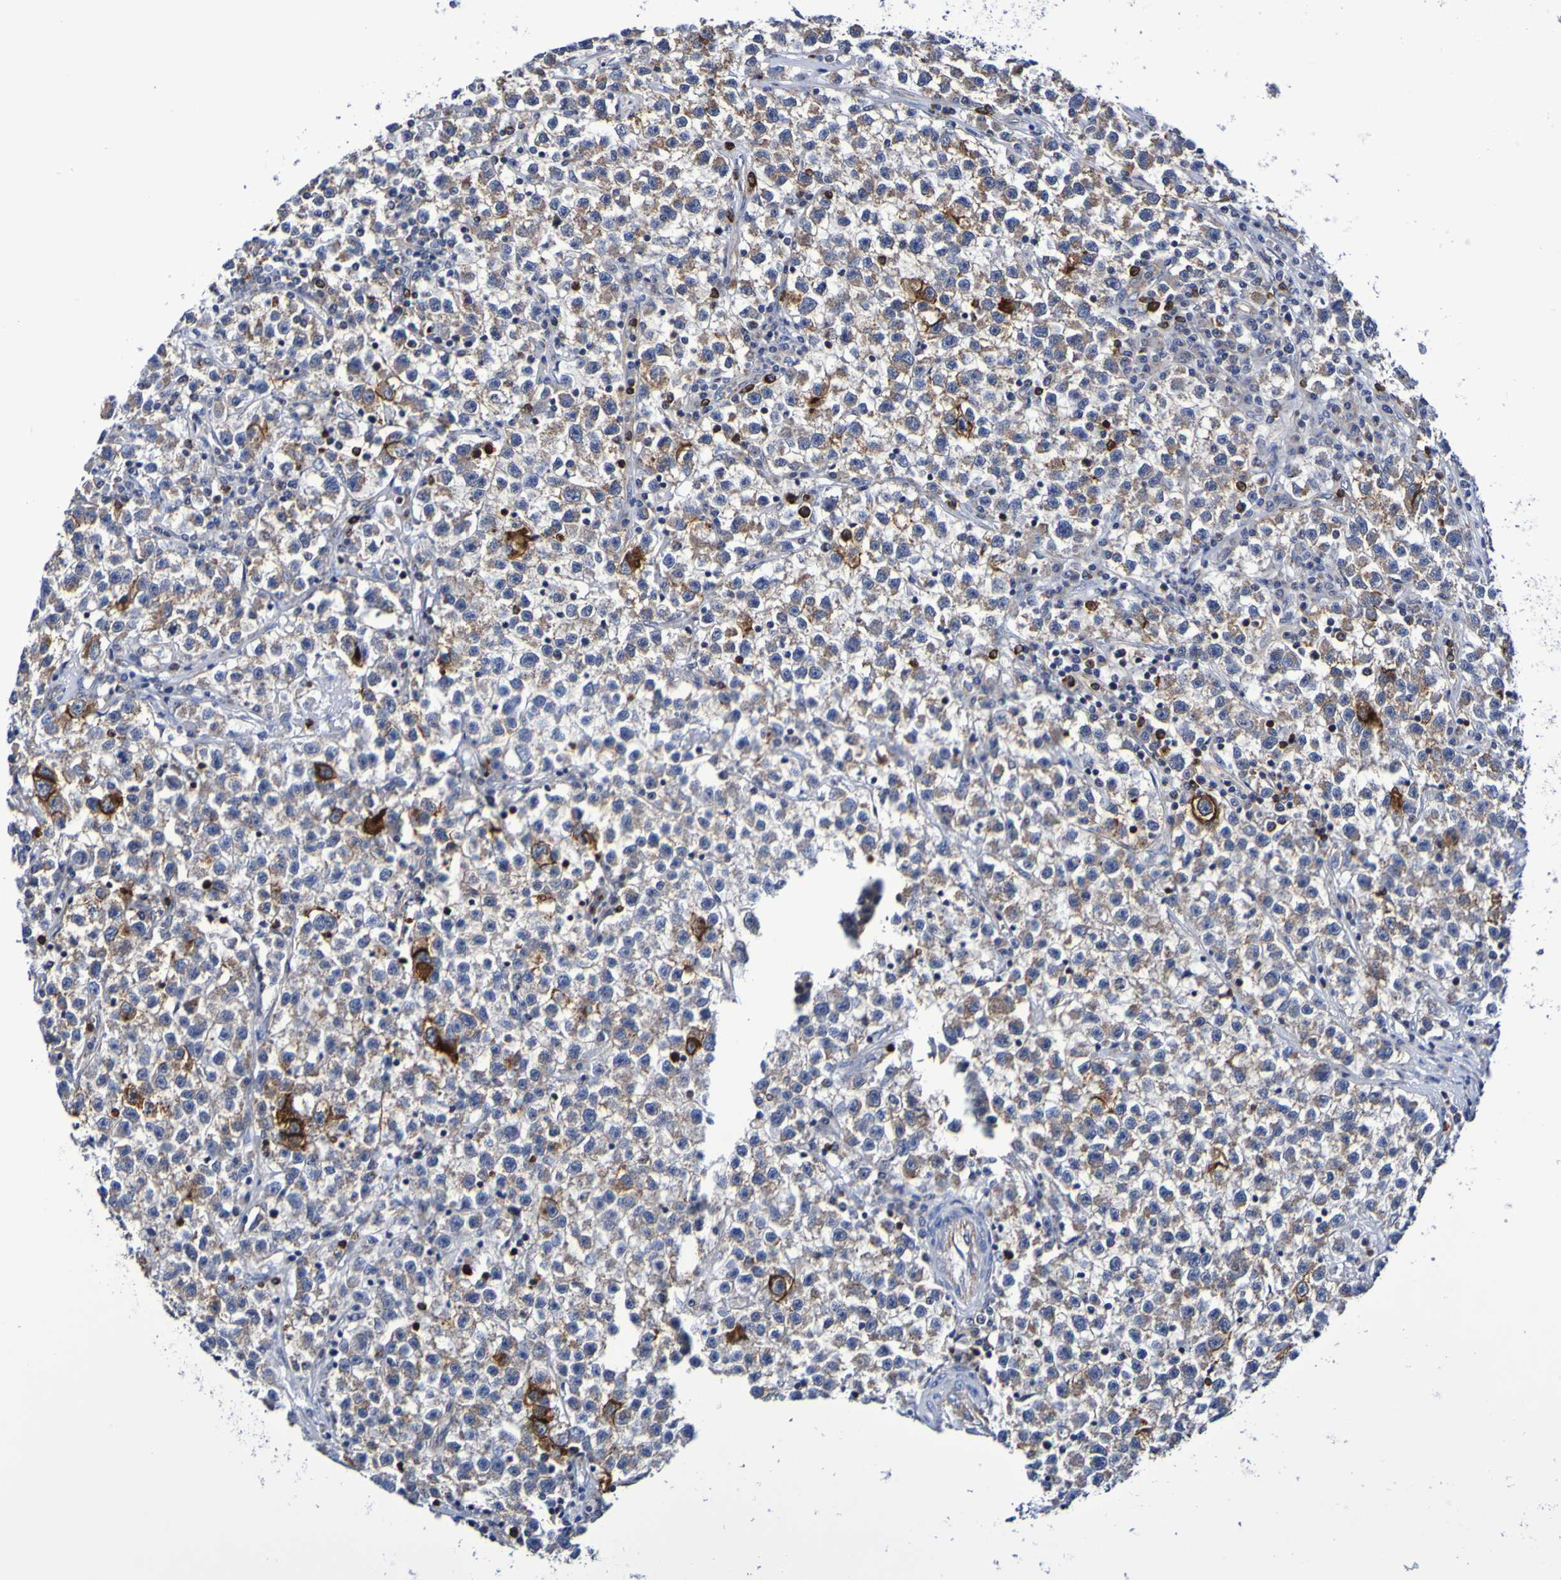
{"staining": {"intensity": "moderate", "quantity": ">75%", "location": "cytoplasmic/membranous"}, "tissue": "testis cancer", "cell_type": "Tumor cells", "image_type": "cancer", "snomed": [{"axis": "morphology", "description": "Seminoma, NOS"}, {"axis": "topography", "description": "Testis"}], "caption": "This histopathology image demonstrates testis seminoma stained with IHC to label a protein in brown. The cytoplasmic/membranous of tumor cells show moderate positivity for the protein. Nuclei are counter-stained blue.", "gene": "GJB1", "patient": {"sex": "male", "age": 22}}